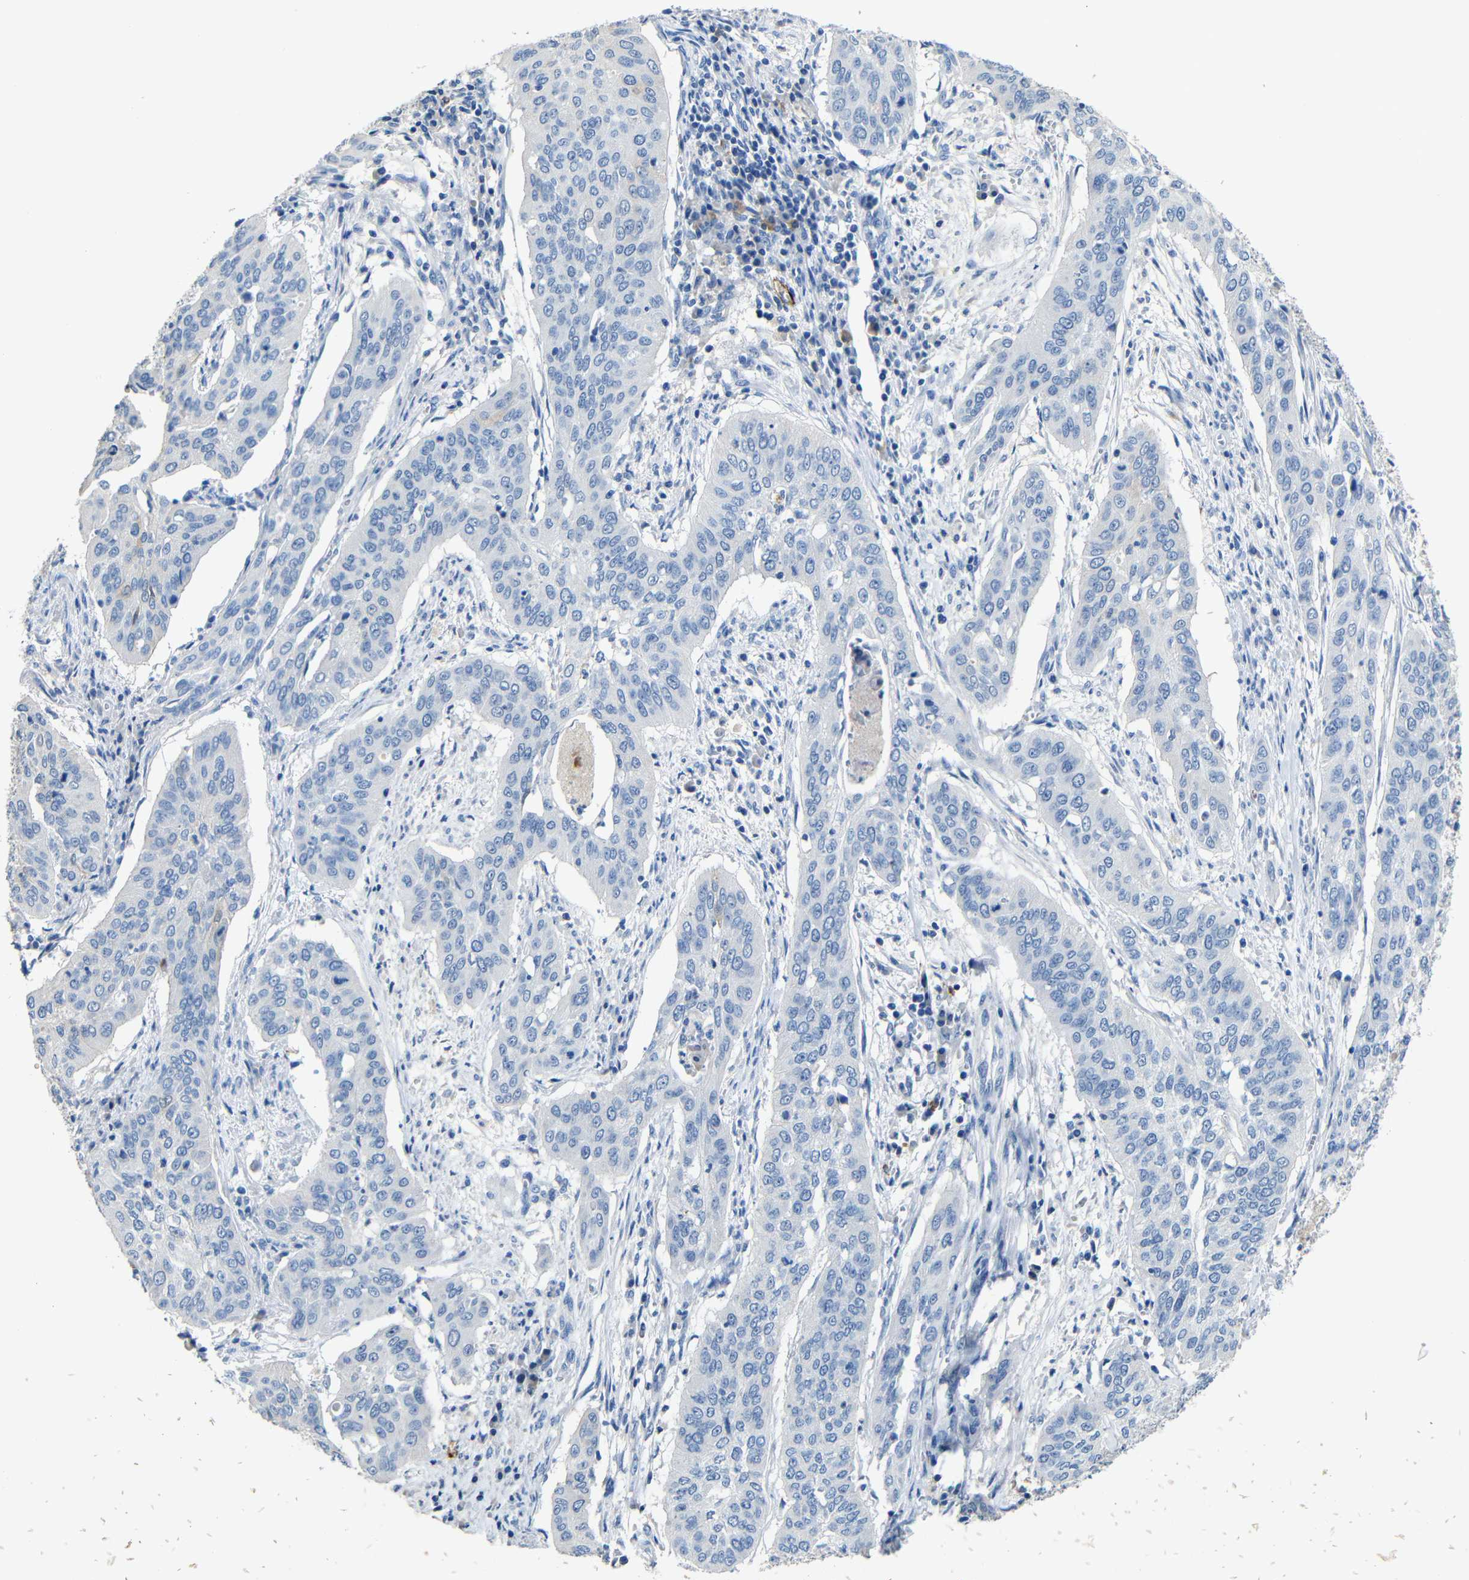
{"staining": {"intensity": "negative", "quantity": "none", "location": "none"}, "tissue": "cervical cancer", "cell_type": "Tumor cells", "image_type": "cancer", "snomed": [{"axis": "morphology", "description": "Squamous cell carcinoma, NOS"}, {"axis": "topography", "description": "Cervix"}], "caption": "Cervical cancer (squamous cell carcinoma) was stained to show a protein in brown. There is no significant expression in tumor cells. Brightfield microscopy of immunohistochemistry stained with DAB (brown) and hematoxylin (blue), captured at high magnification.", "gene": "ACKR2", "patient": {"sex": "female", "age": 39}}